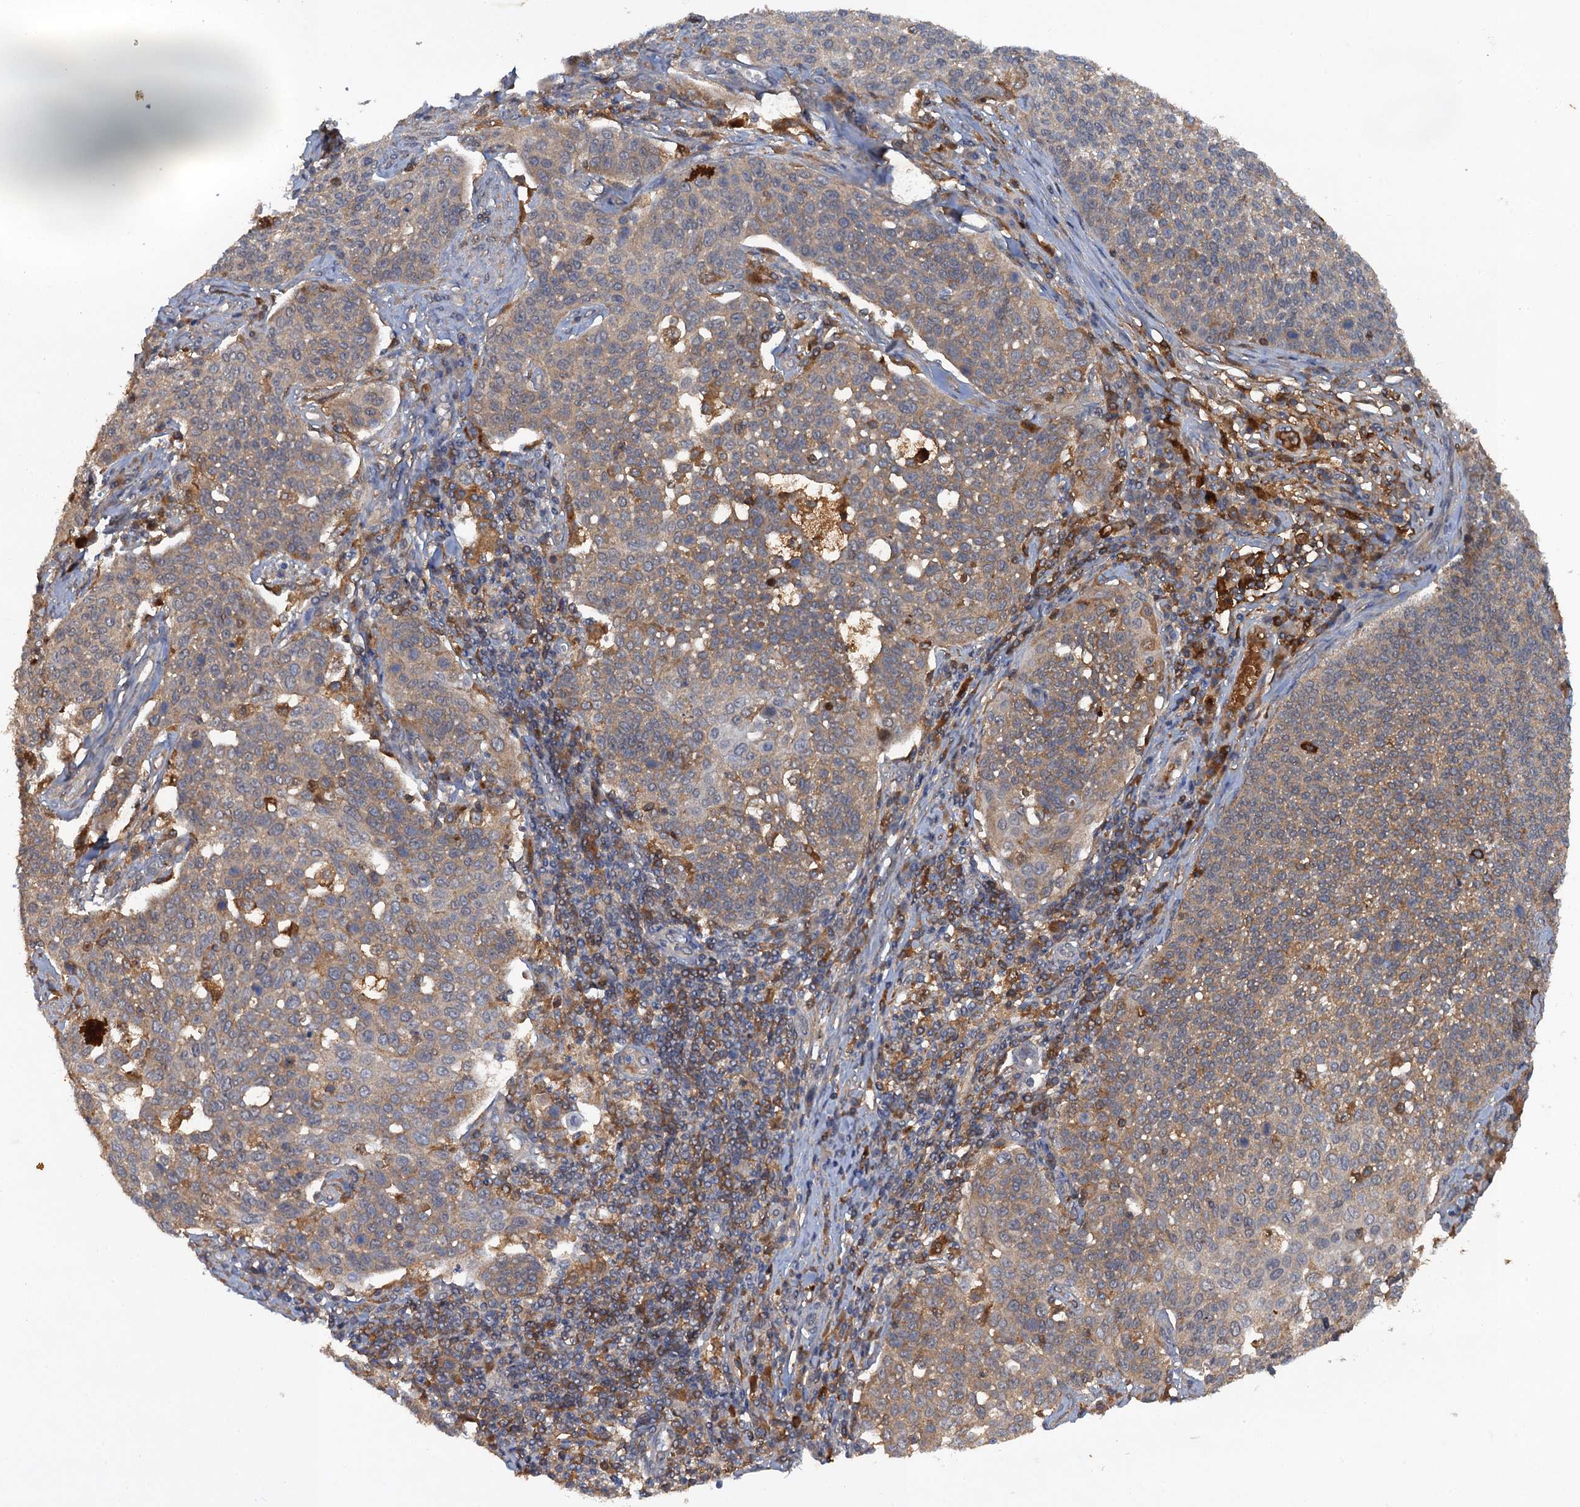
{"staining": {"intensity": "weak", "quantity": ">75%", "location": "cytoplasmic/membranous"}, "tissue": "cervical cancer", "cell_type": "Tumor cells", "image_type": "cancer", "snomed": [{"axis": "morphology", "description": "Squamous cell carcinoma, NOS"}, {"axis": "topography", "description": "Cervix"}], "caption": "Cervical cancer stained with a brown dye exhibits weak cytoplasmic/membranous positive positivity in approximately >75% of tumor cells.", "gene": "HAPLN3", "patient": {"sex": "female", "age": 34}}